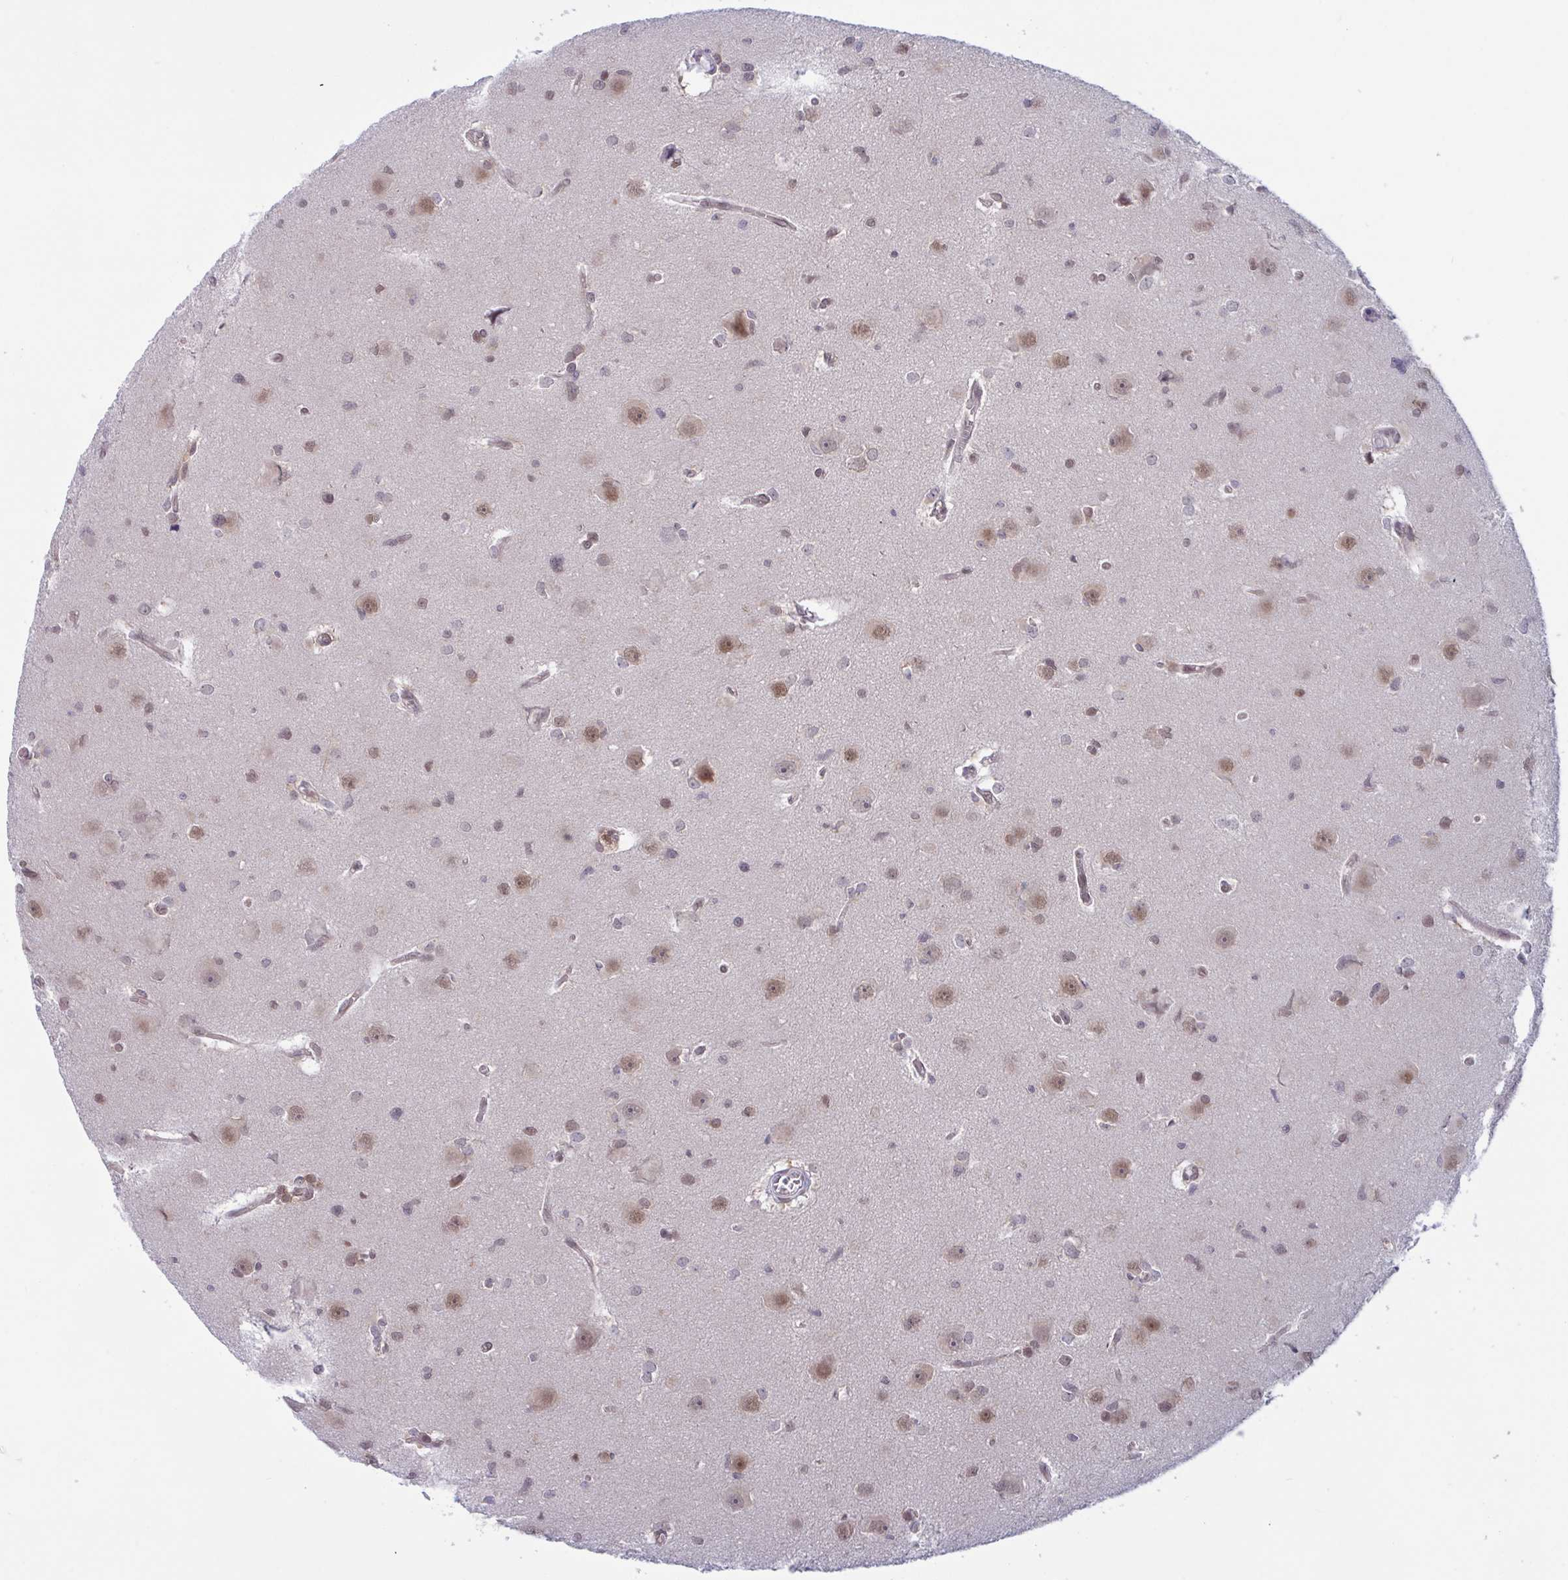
{"staining": {"intensity": "weak", "quantity": "<25%", "location": "nuclear"}, "tissue": "glioma", "cell_type": "Tumor cells", "image_type": "cancer", "snomed": [{"axis": "morphology", "description": "Glioma, malignant, High grade"}, {"axis": "topography", "description": "Brain"}], "caption": "Photomicrograph shows no protein positivity in tumor cells of glioma tissue.", "gene": "TSN", "patient": {"sex": "male", "age": 23}}